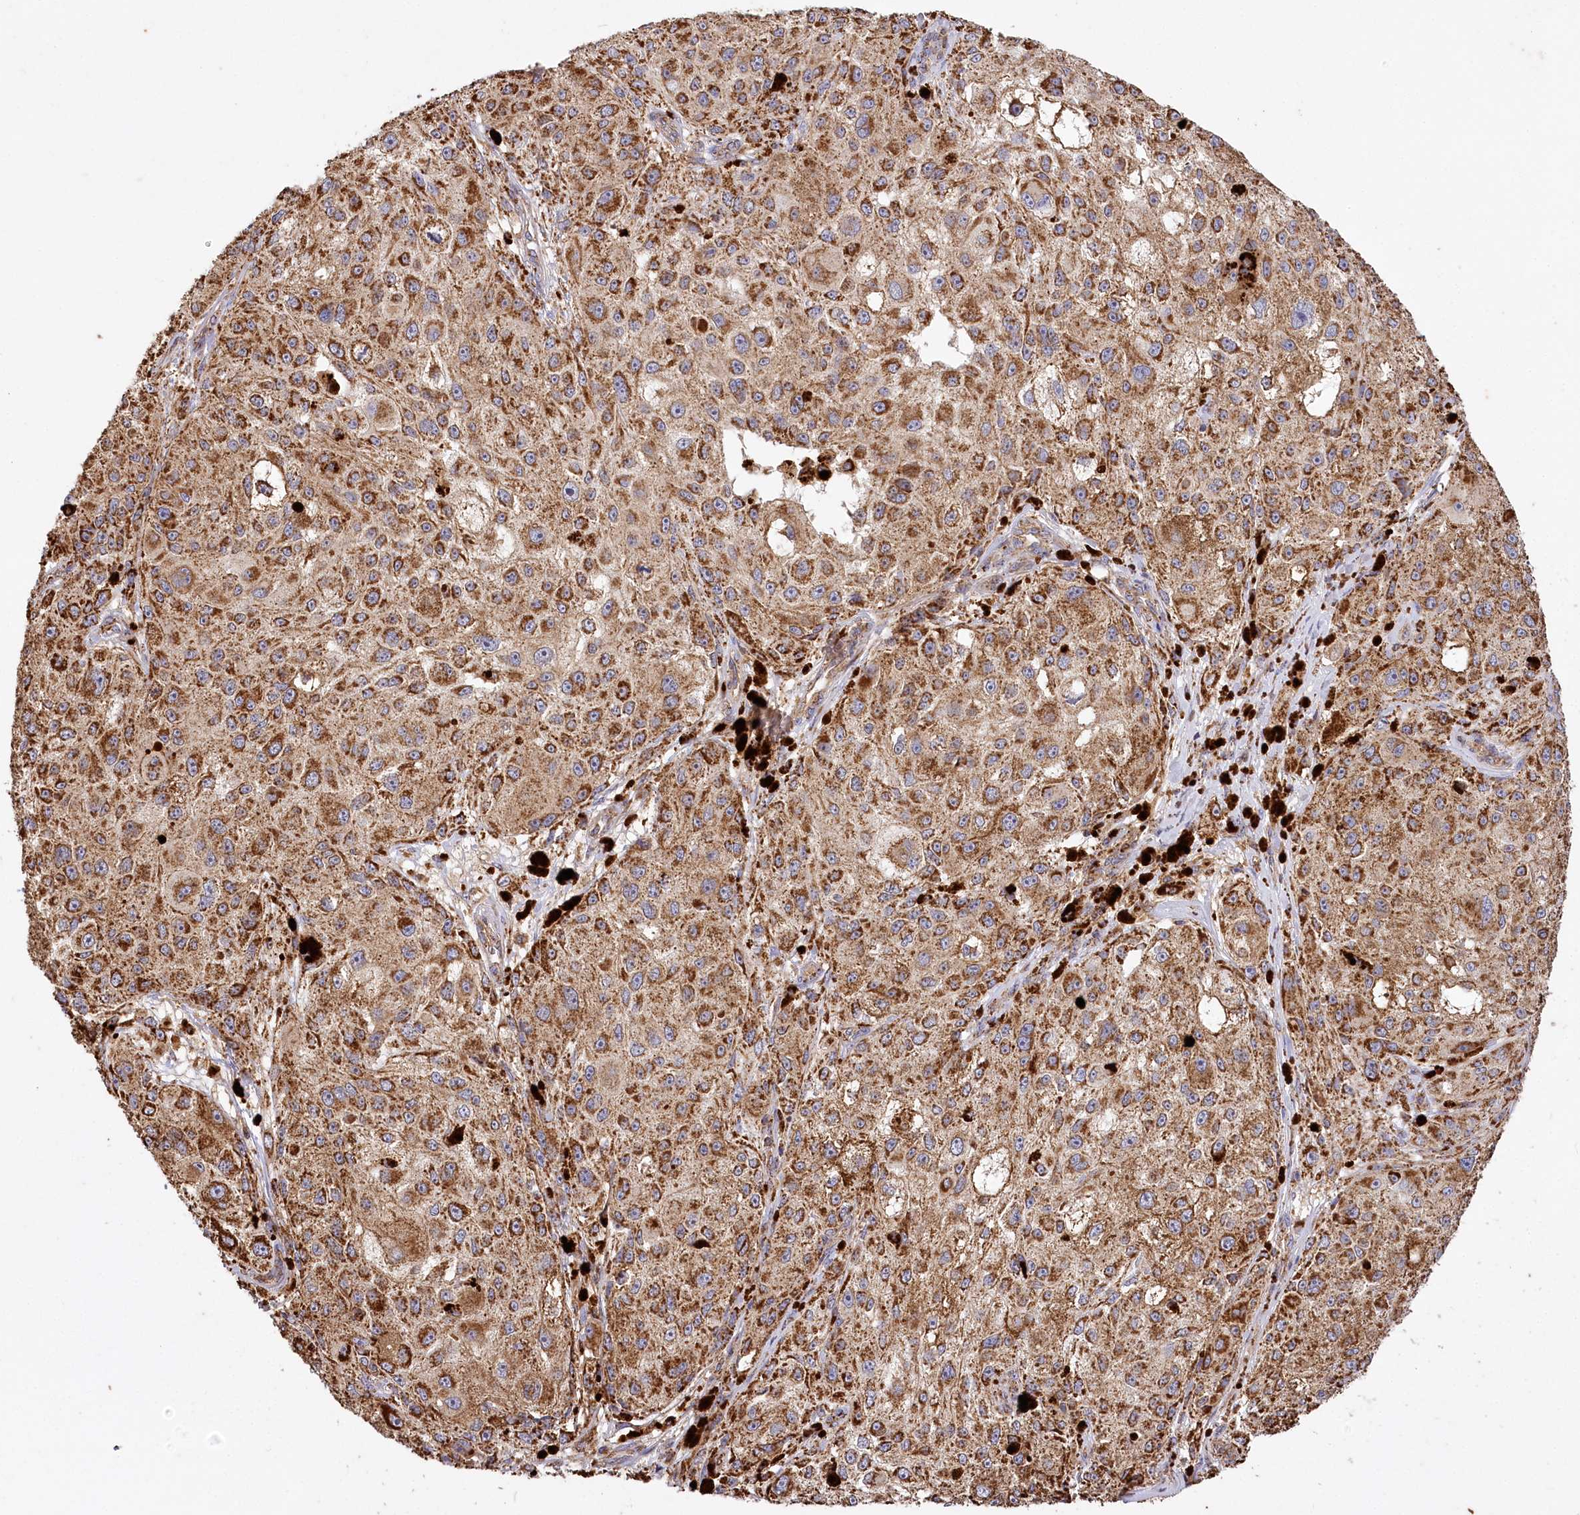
{"staining": {"intensity": "strong", "quantity": ">75%", "location": "cytoplasmic/membranous"}, "tissue": "melanoma", "cell_type": "Tumor cells", "image_type": "cancer", "snomed": [{"axis": "morphology", "description": "Necrosis, NOS"}, {"axis": "morphology", "description": "Malignant melanoma, NOS"}, {"axis": "topography", "description": "Skin"}], "caption": "IHC image of neoplastic tissue: human malignant melanoma stained using immunohistochemistry demonstrates high levels of strong protein expression localized specifically in the cytoplasmic/membranous of tumor cells, appearing as a cytoplasmic/membranous brown color.", "gene": "CARD19", "patient": {"sex": "female", "age": 87}}